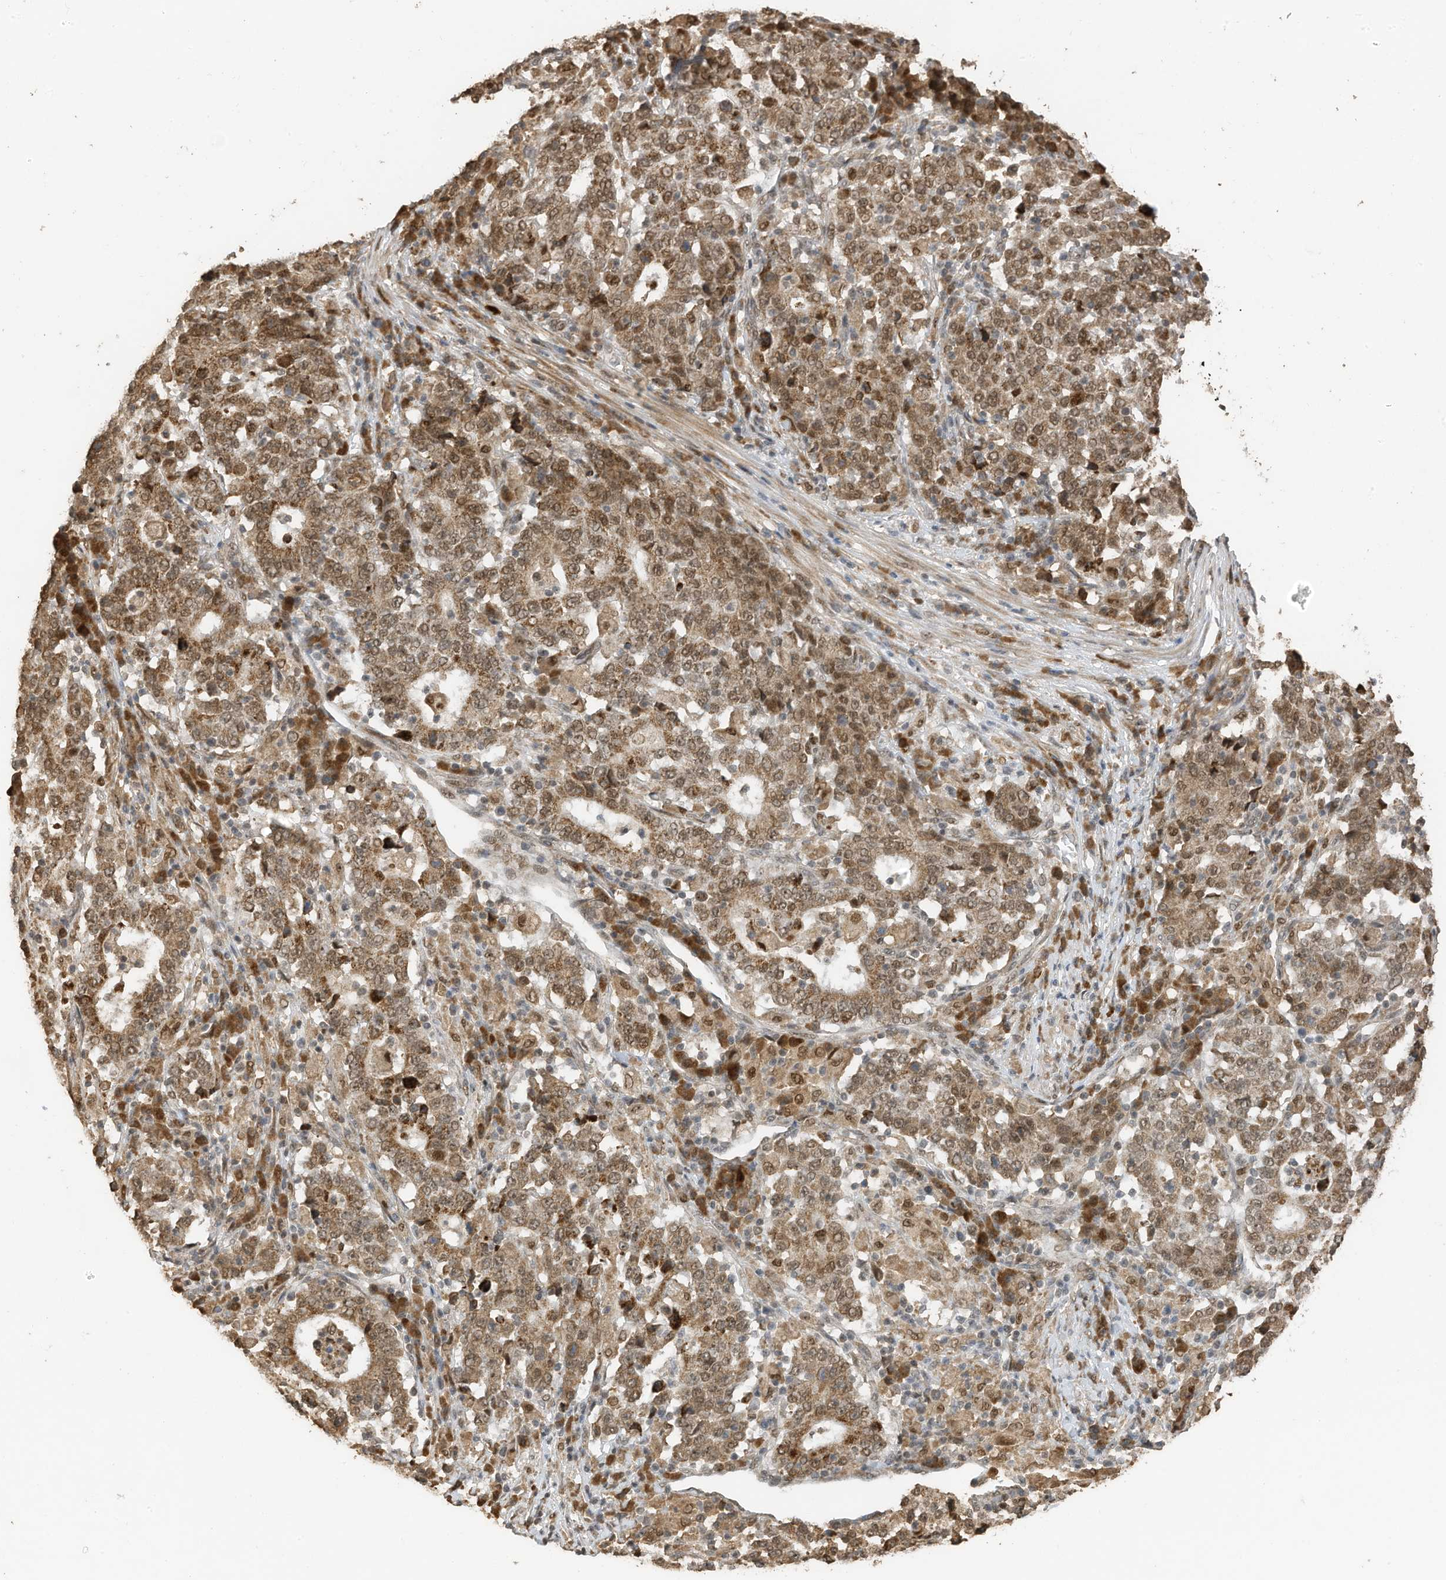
{"staining": {"intensity": "moderate", "quantity": ">75%", "location": "cytoplasmic/membranous,nuclear"}, "tissue": "stomach cancer", "cell_type": "Tumor cells", "image_type": "cancer", "snomed": [{"axis": "morphology", "description": "Adenocarcinoma, NOS"}, {"axis": "topography", "description": "Stomach"}], "caption": "DAB immunohistochemical staining of human stomach cancer shows moderate cytoplasmic/membranous and nuclear protein staining in about >75% of tumor cells. Immunohistochemistry (ihc) stains the protein of interest in brown and the nuclei are stained blue.", "gene": "ERLEC1", "patient": {"sex": "male", "age": 59}}